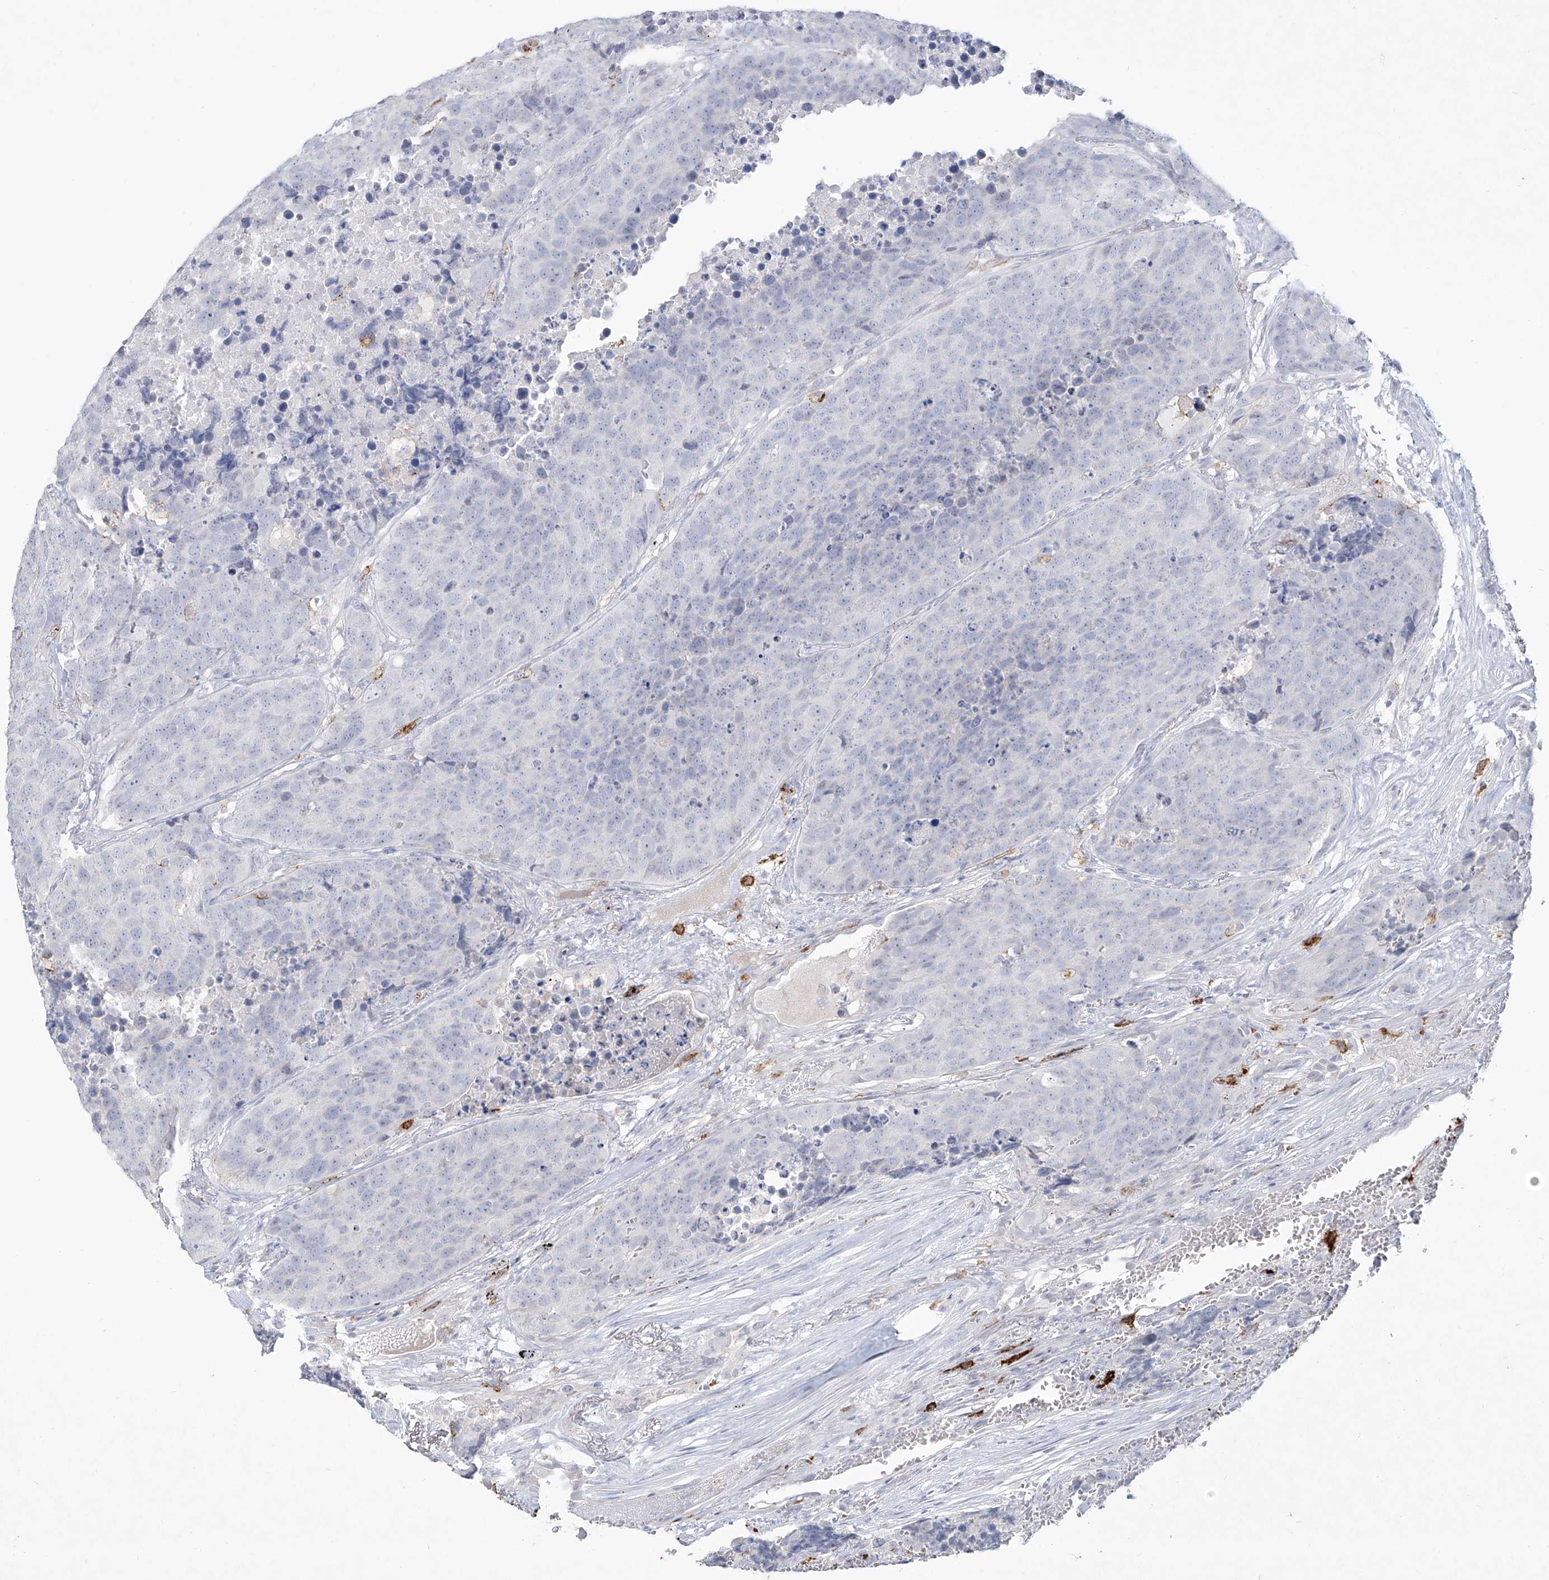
{"staining": {"intensity": "negative", "quantity": "none", "location": "none"}, "tissue": "carcinoid", "cell_type": "Tumor cells", "image_type": "cancer", "snomed": [{"axis": "morphology", "description": "Carcinoid, malignant, NOS"}, {"axis": "topography", "description": "Lung"}], "caption": "An IHC histopathology image of carcinoid (malignant) is shown. There is no staining in tumor cells of carcinoid (malignant).", "gene": "CD209", "patient": {"sex": "male", "age": 60}}